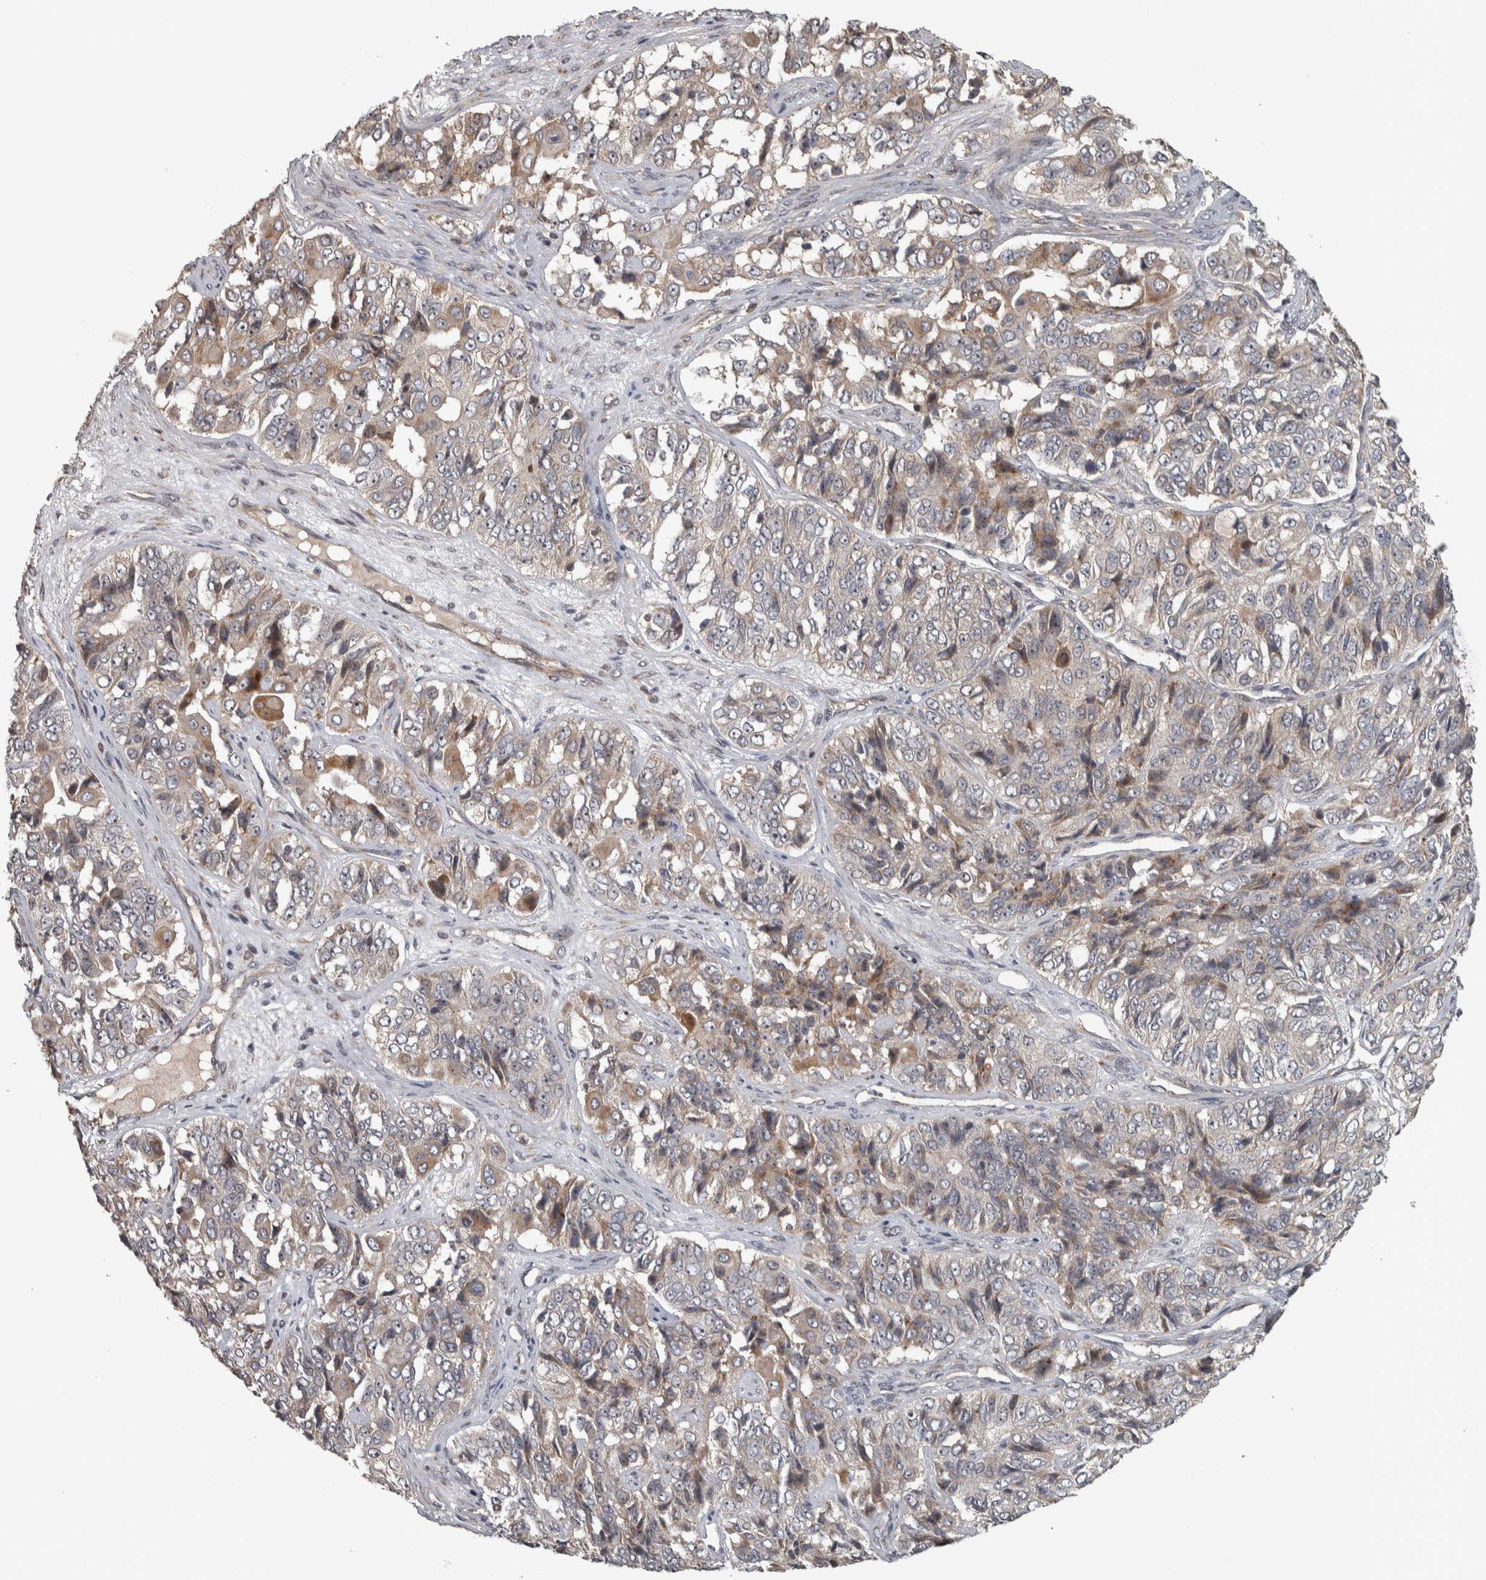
{"staining": {"intensity": "weak", "quantity": "<25%", "location": "cytoplasmic/membranous"}, "tissue": "ovarian cancer", "cell_type": "Tumor cells", "image_type": "cancer", "snomed": [{"axis": "morphology", "description": "Carcinoma, endometroid"}, {"axis": "topography", "description": "Ovary"}], "caption": "This micrograph is of ovarian cancer (endometroid carcinoma) stained with immunohistochemistry (IHC) to label a protein in brown with the nuclei are counter-stained blue. There is no positivity in tumor cells.", "gene": "ERAL1", "patient": {"sex": "female", "age": 51}}